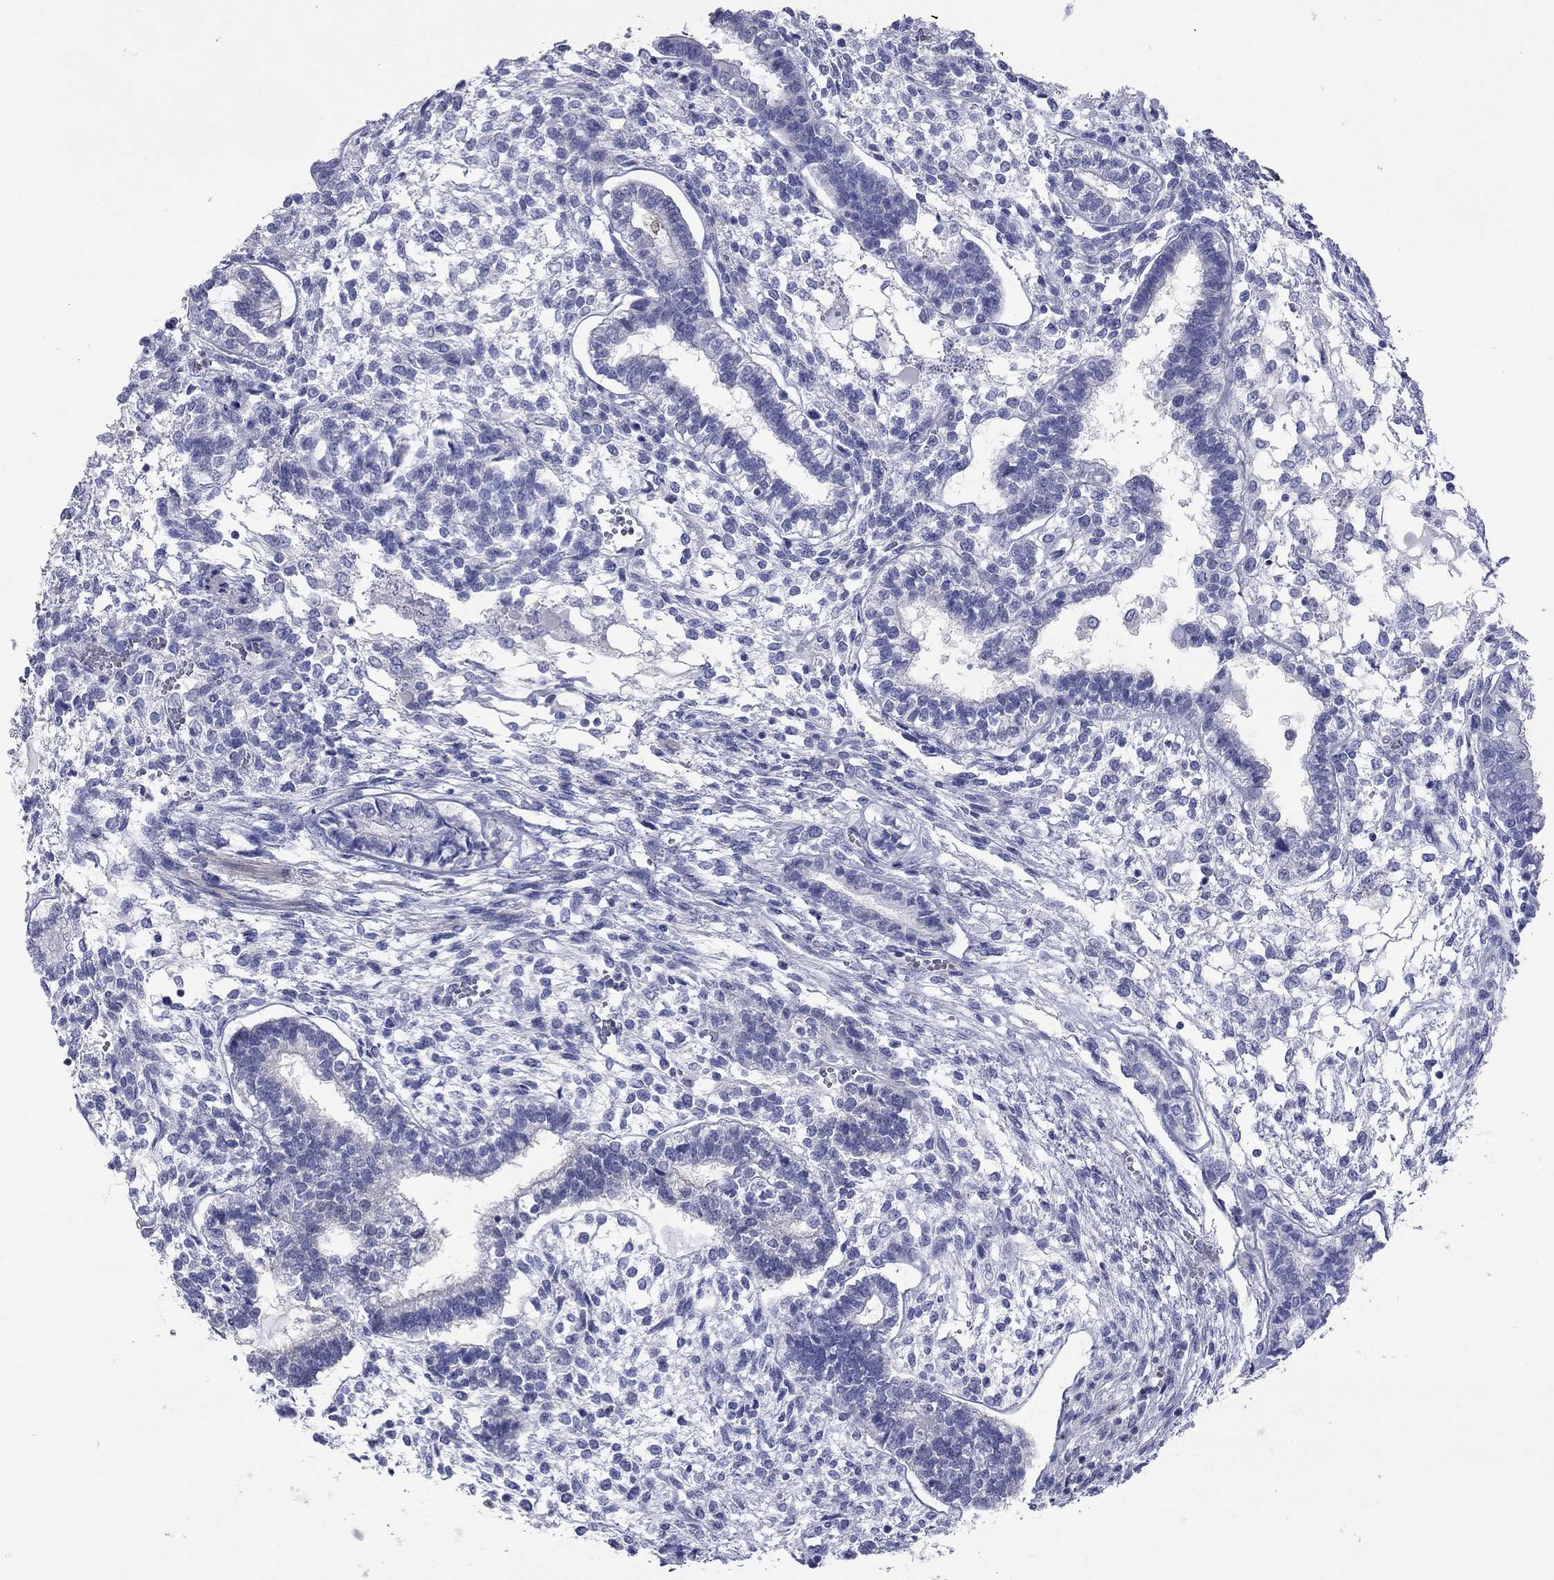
{"staining": {"intensity": "negative", "quantity": "none", "location": "none"}, "tissue": "testis cancer", "cell_type": "Tumor cells", "image_type": "cancer", "snomed": [{"axis": "morphology", "description": "Carcinoma, Embryonal, NOS"}, {"axis": "topography", "description": "Testis"}], "caption": "Immunohistochemistry (IHC) of human testis embryonal carcinoma displays no expression in tumor cells.", "gene": "ACTL7B", "patient": {"sex": "male", "age": 37}}